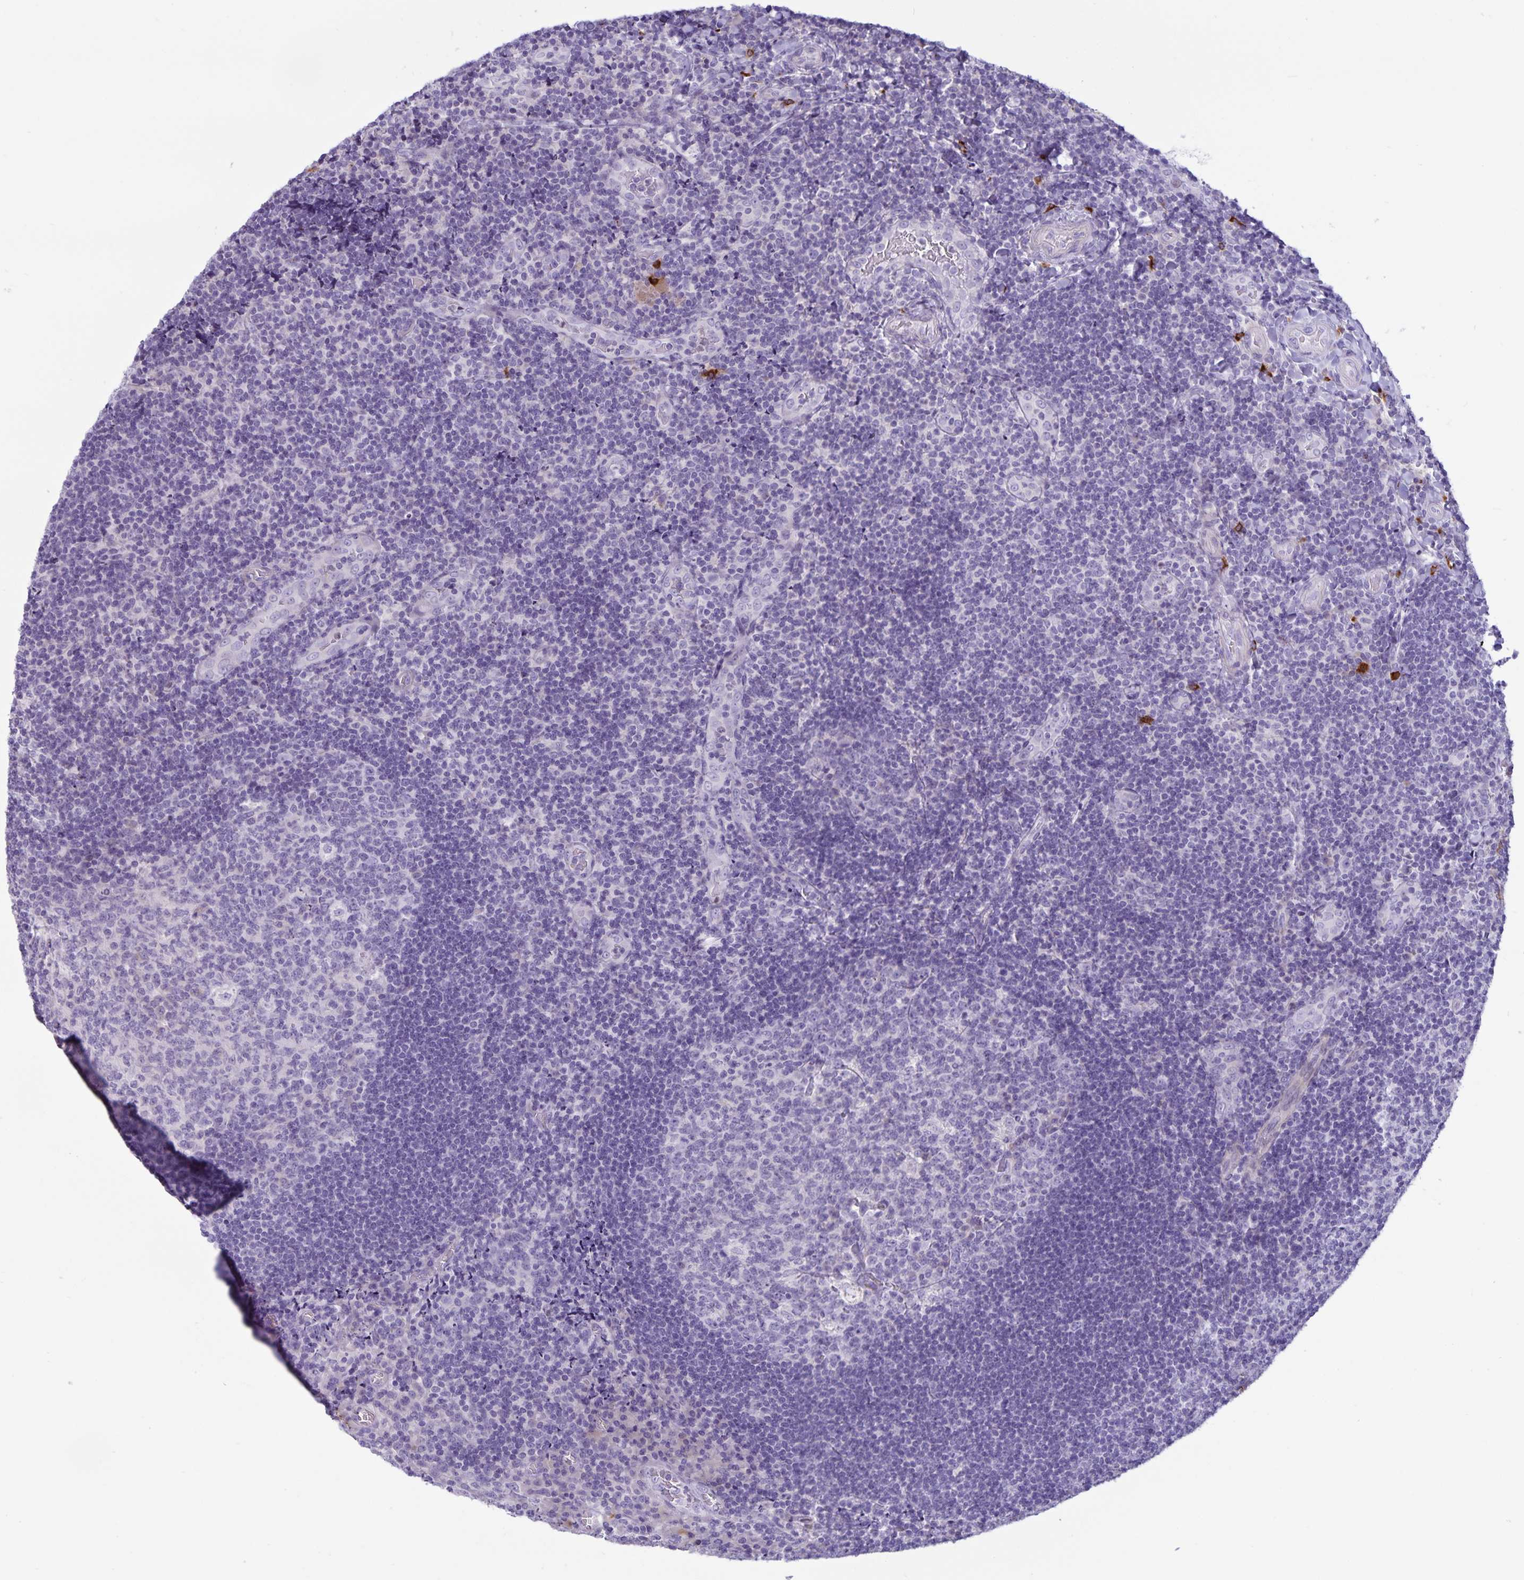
{"staining": {"intensity": "negative", "quantity": "none", "location": "none"}, "tissue": "tonsil", "cell_type": "Germinal center cells", "image_type": "normal", "snomed": [{"axis": "morphology", "description": "Normal tissue, NOS"}, {"axis": "topography", "description": "Tonsil"}], "caption": "Germinal center cells are negative for brown protein staining in unremarkable tonsil. The staining is performed using DAB brown chromogen with nuclei counter-stained in using hematoxylin.", "gene": "IBTK", "patient": {"sex": "male", "age": 17}}